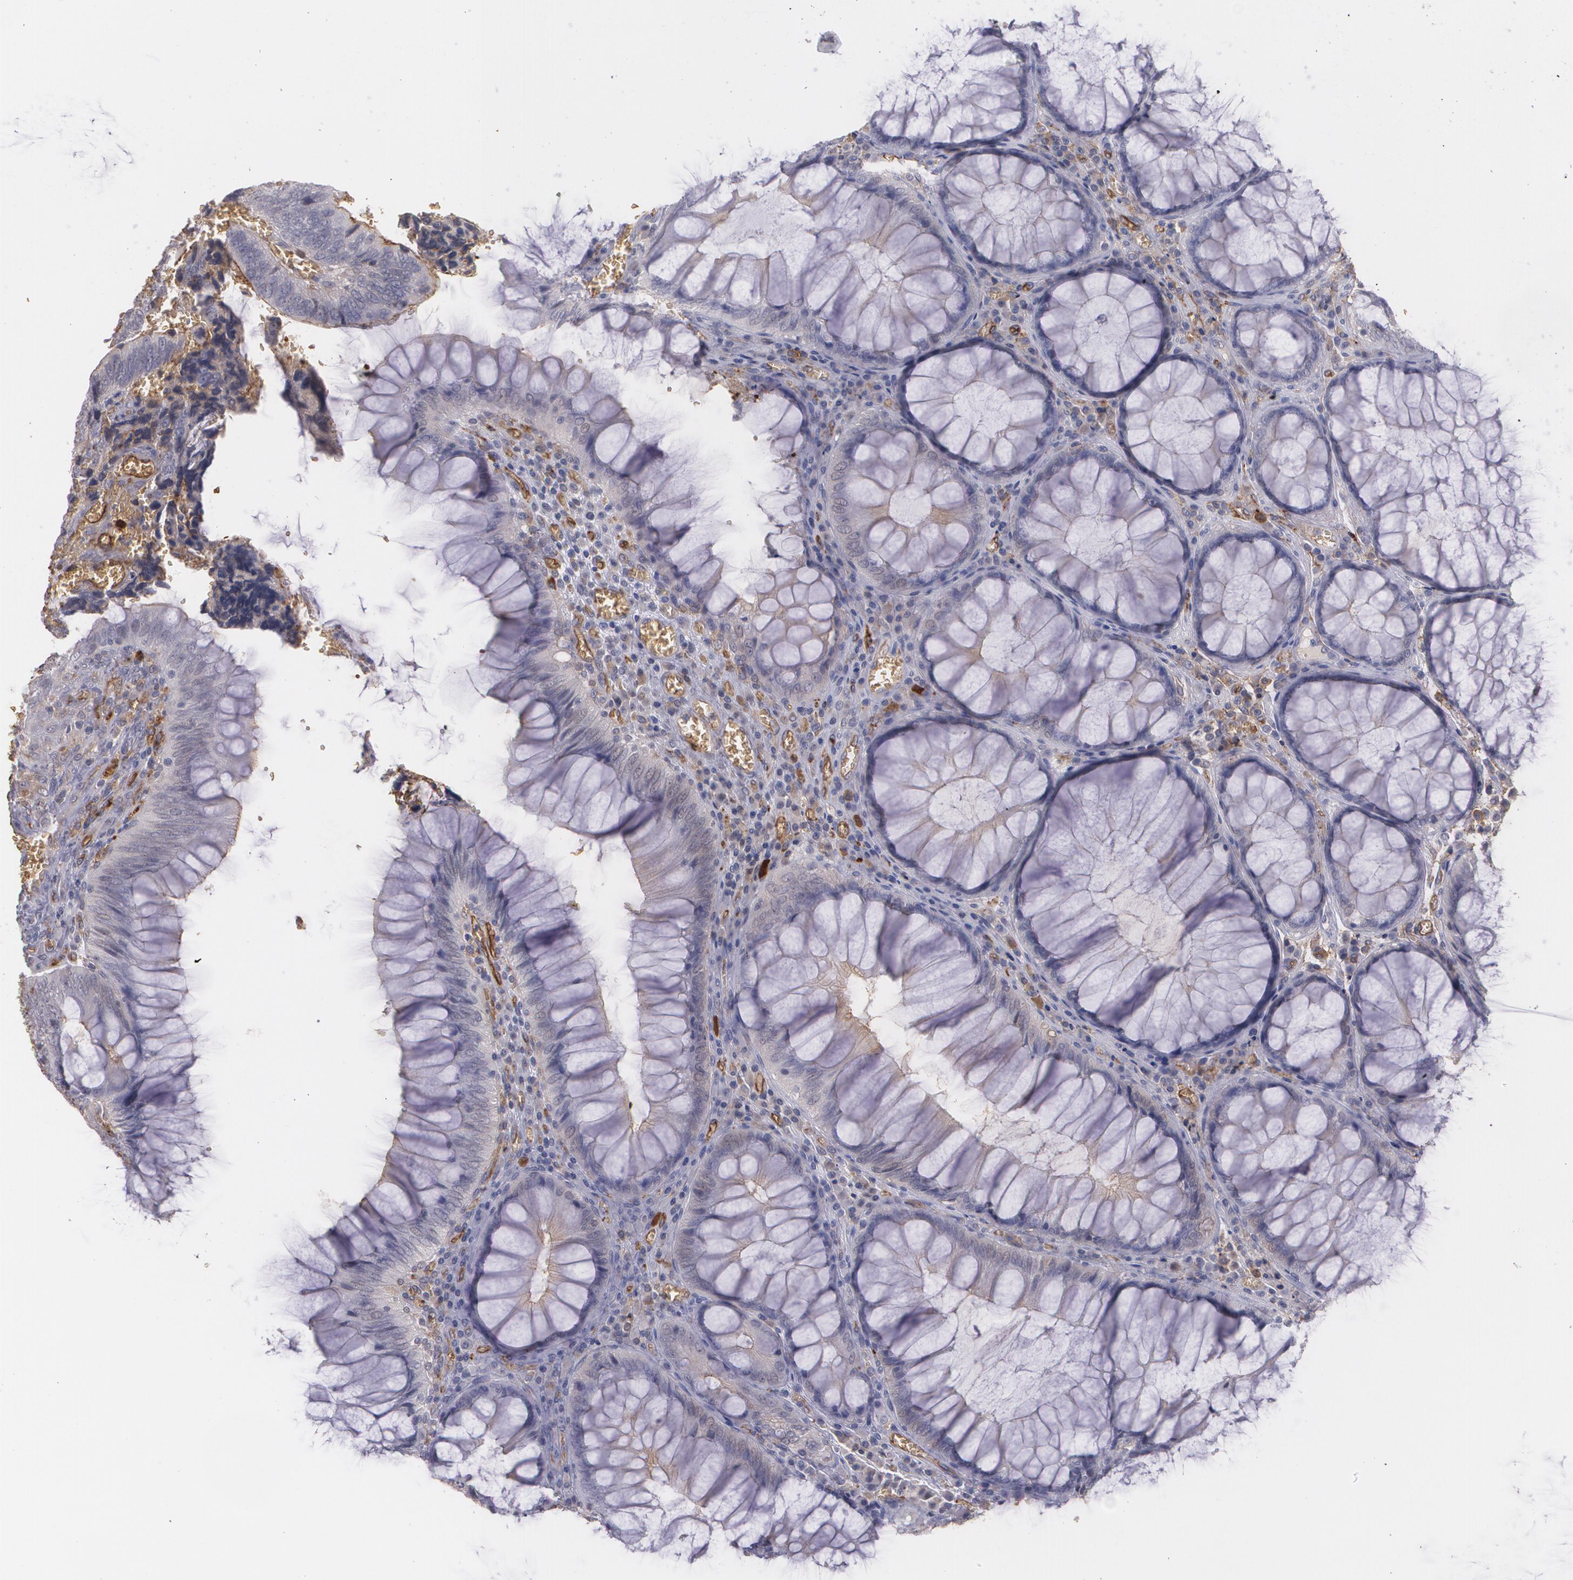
{"staining": {"intensity": "negative", "quantity": "none", "location": "none"}, "tissue": "colorectal cancer", "cell_type": "Tumor cells", "image_type": "cancer", "snomed": [{"axis": "morphology", "description": "Adenocarcinoma, NOS"}, {"axis": "topography", "description": "Colon"}], "caption": "An IHC histopathology image of colorectal cancer (adenocarcinoma) is shown. There is no staining in tumor cells of colorectal cancer (adenocarcinoma).", "gene": "ACE", "patient": {"sex": "male", "age": 72}}